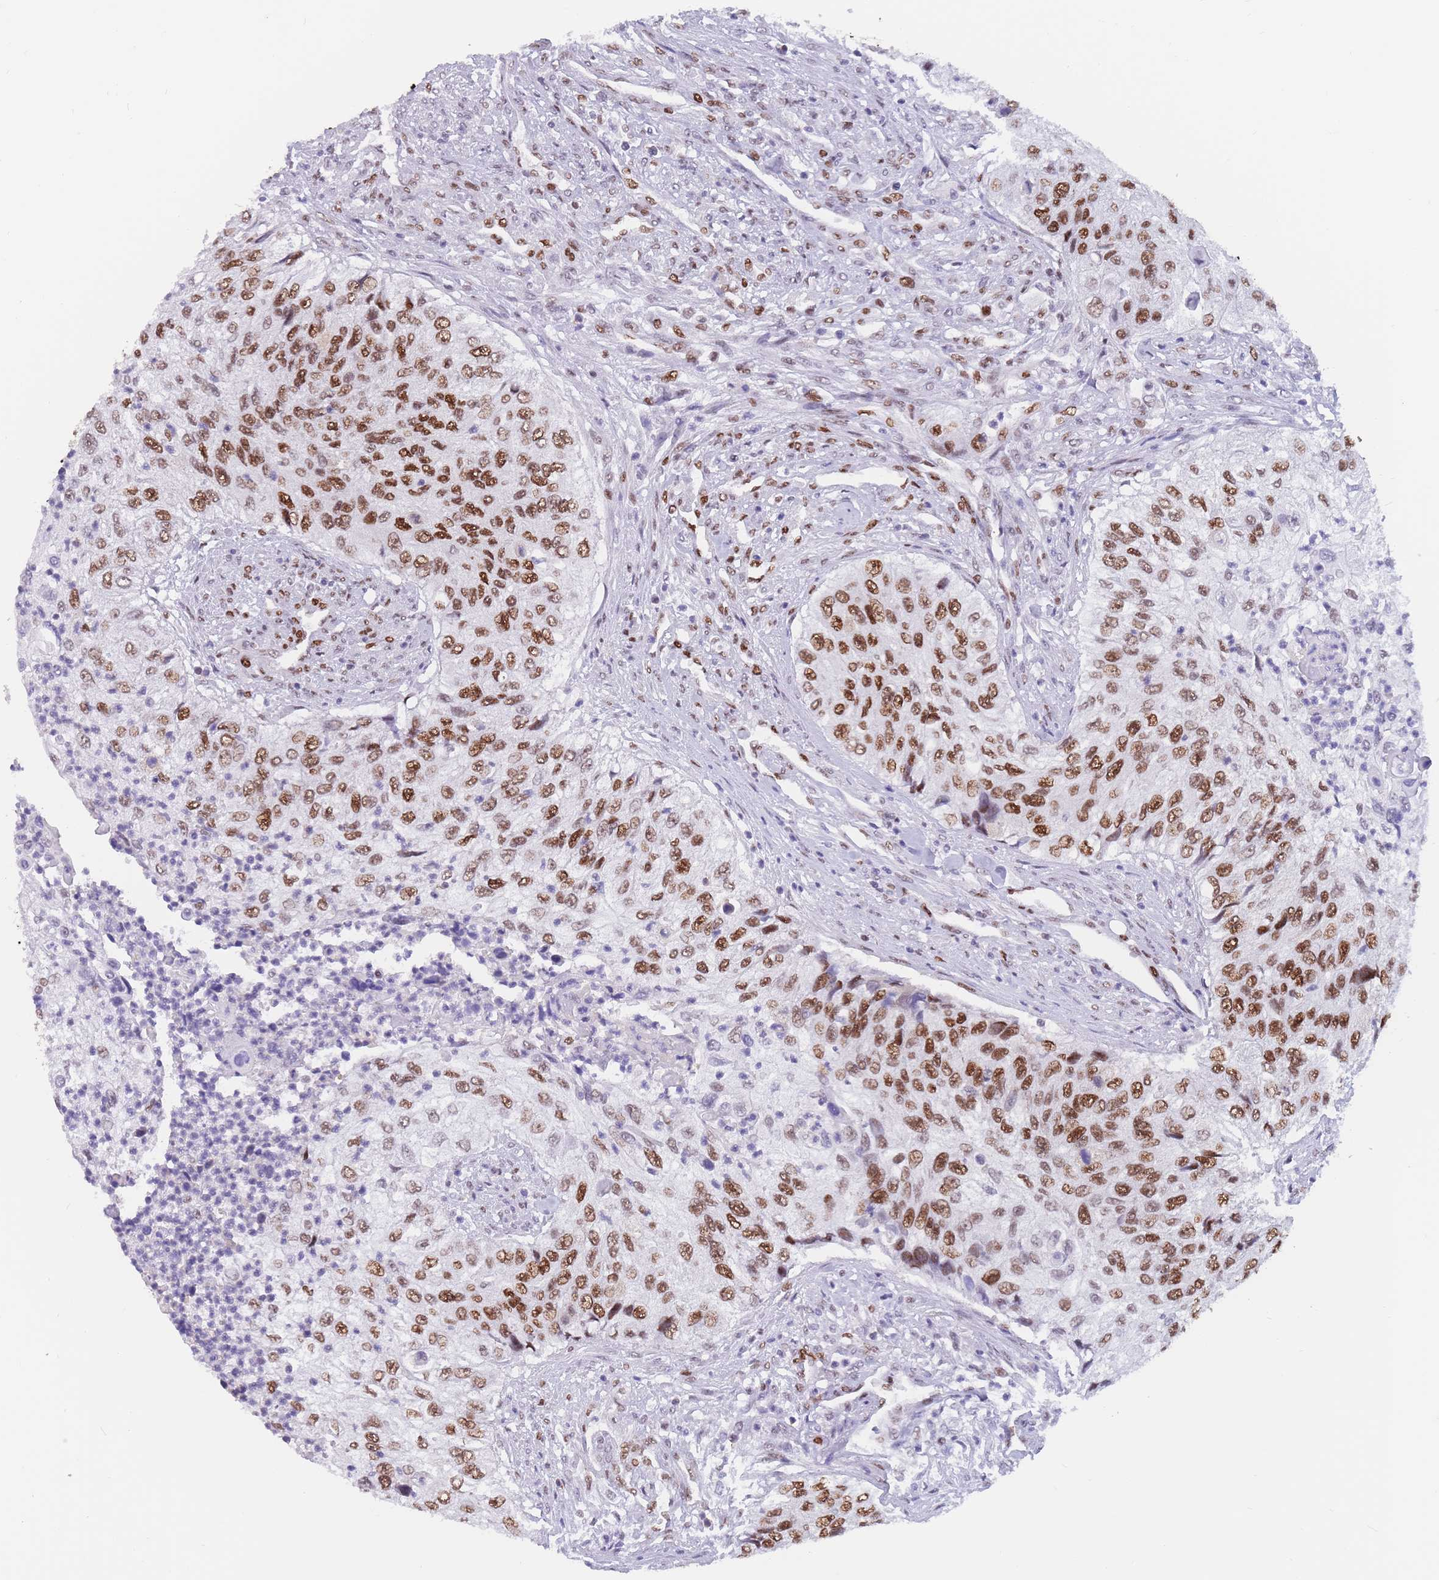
{"staining": {"intensity": "strong", "quantity": ">75%", "location": "nuclear"}, "tissue": "urothelial cancer", "cell_type": "Tumor cells", "image_type": "cancer", "snomed": [{"axis": "morphology", "description": "Urothelial carcinoma, High grade"}, {"axis": "topography", "description": "Urinary bladder"}], "caption": "Immunohistochemical staining of high-grade urothelial carcinoma exhibits high levels of strong nuclear protein expression in approximately >75% of tumor cells.", "gene": "NASP", "patient": {"sex": "female", "age": 60}}